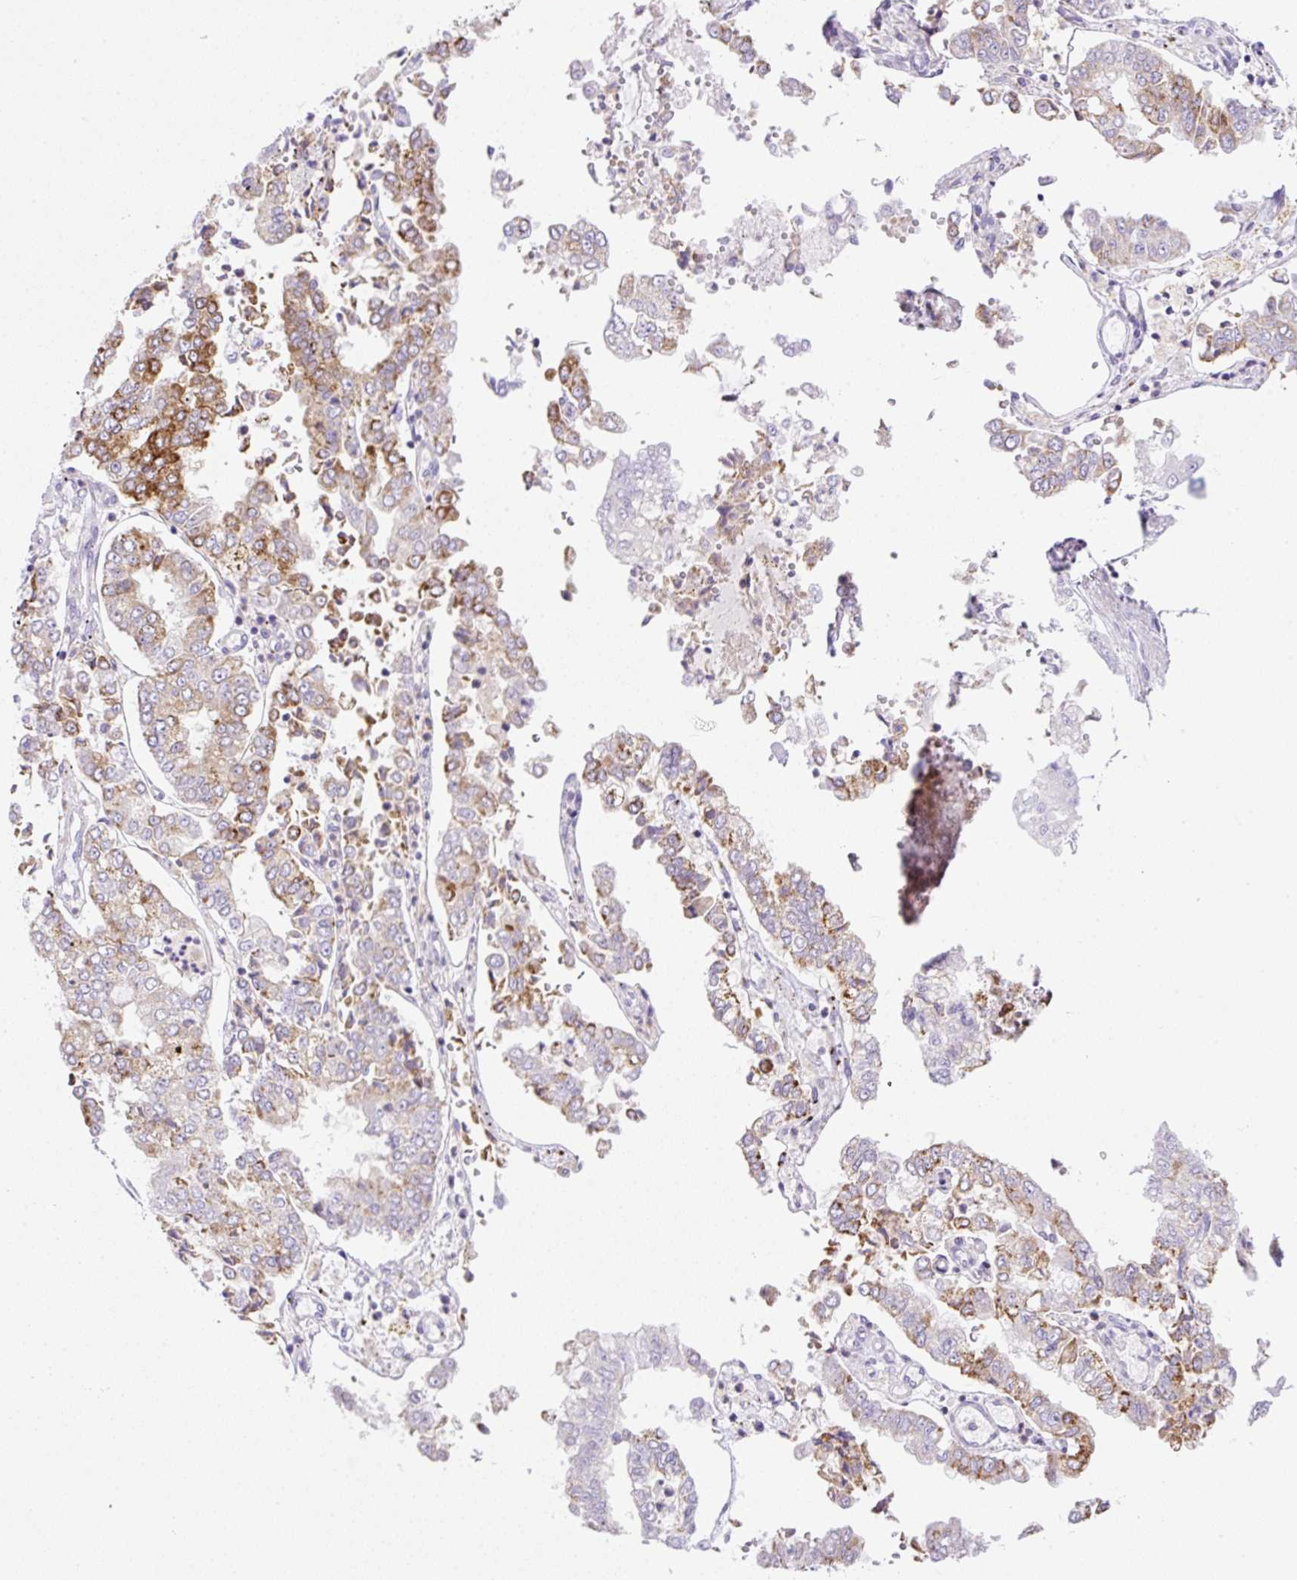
{"staining": {"intensity": "moderate", "quantity": "<25%", "location": "cytoplasmic/membranous"}, "tissue": "stomach cancer", "cell_type": "Tumor cells", "image_type": "cancer", "snomed": [{"axis": "morphology", "description": "Adenocarcinoma, NOS"}, {"axis": "topography", "description": "Stomach"}], "caption": "This image displays immunohistochemistry staining of stomach cancer (adenocarcinoma), with low moderate cytoplasmic/membranous positivity in approximately <25% of tumor cells.", "gene": "NF1", "patient": {"sex": "male", "age": 76}}